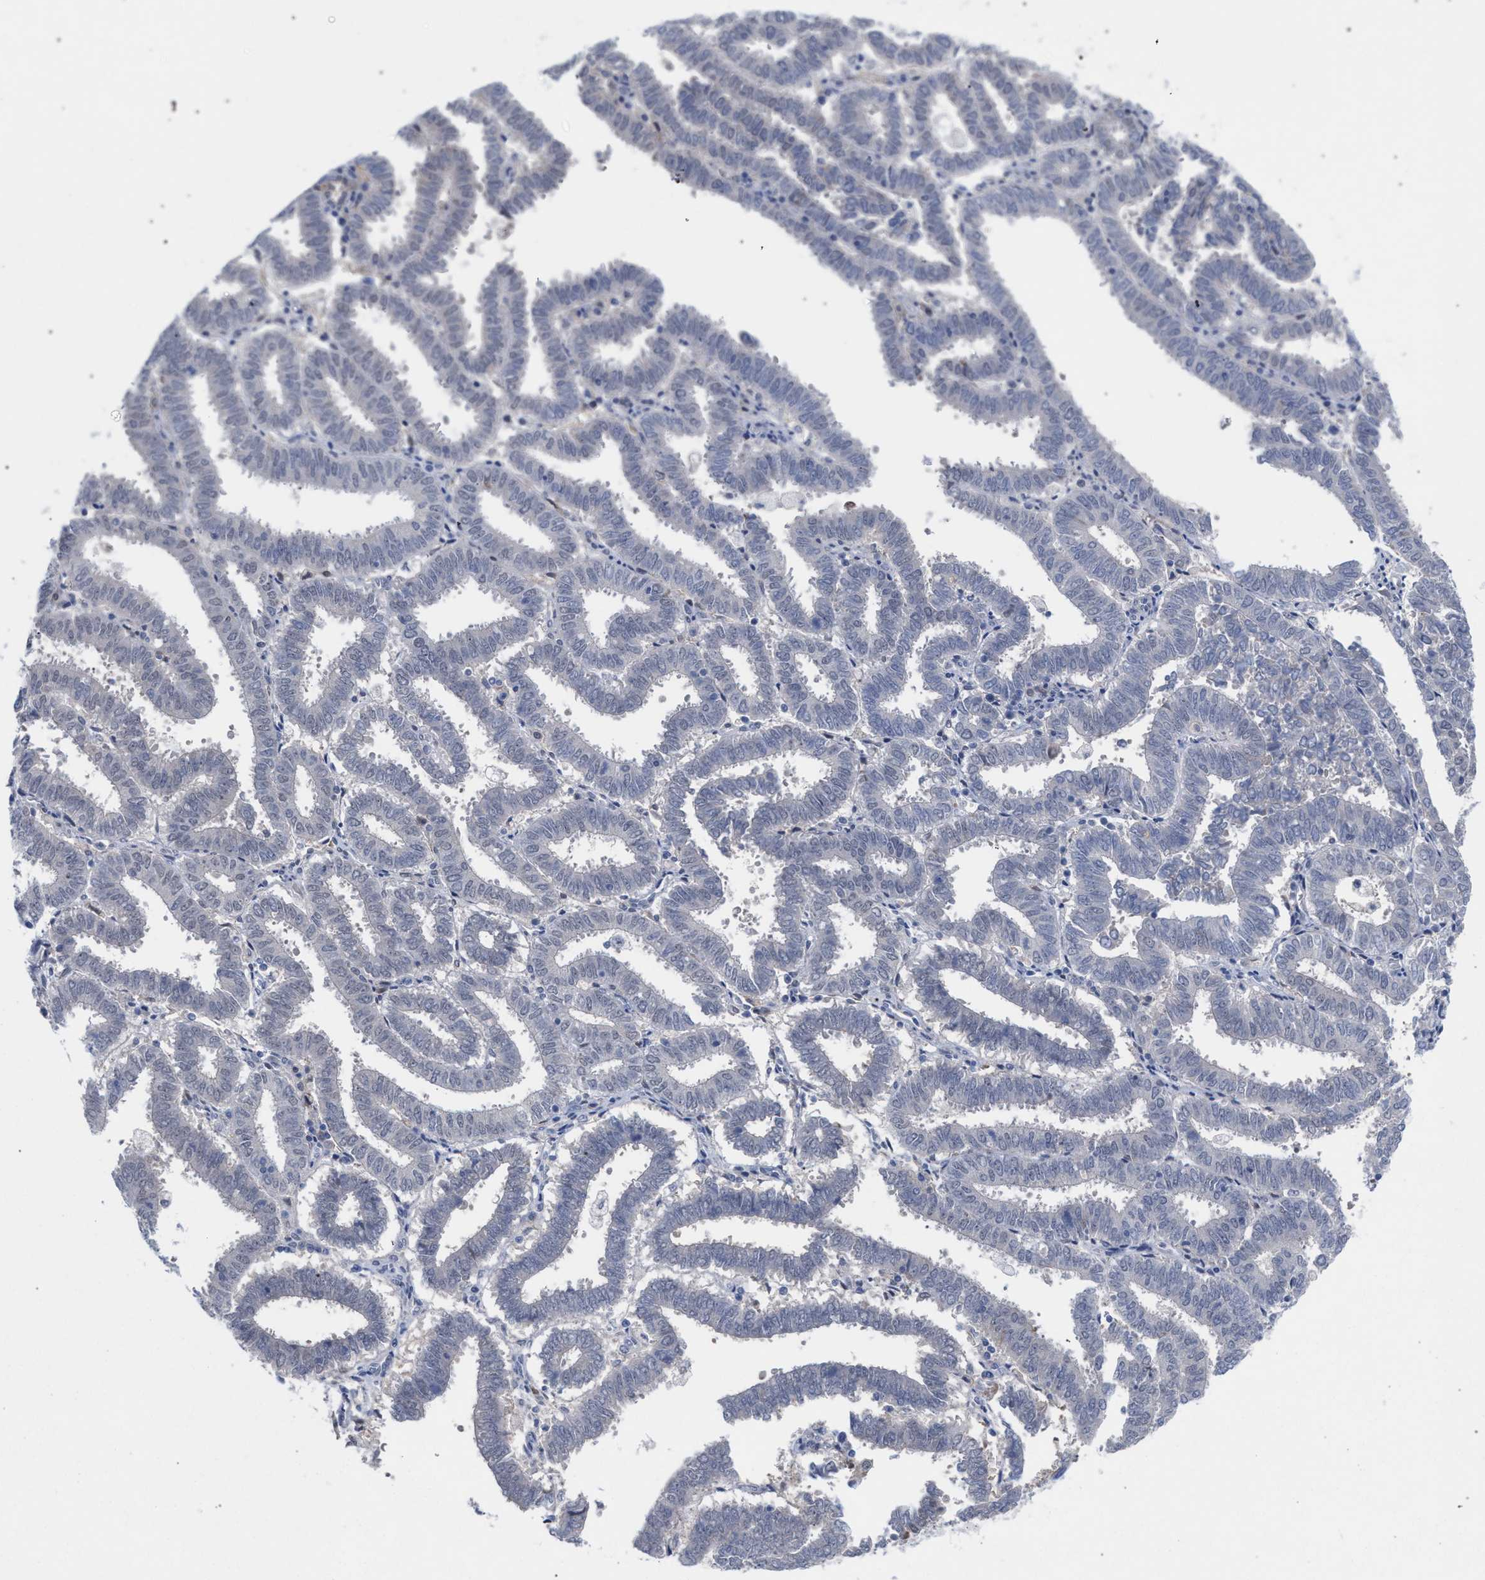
{"staining": {"intensity": "moderate", "quantity": "<25%", "location": "cytoplasmic/membranous"}, "tissue": "endometrial cancer", "cell_type": "Tumor cells", "image_type": "cancer", "snomed": [{"axis": "morphology", "description": "Adenocarcinoma, NOS"}, {"axis": "topography", "description": "Uterus"}], "caption": "An image of endometrial cancer (adenocarcinoma) stained for a protein shows moderate cytoplasmic/membranous brown staining in tumor cells.", "gene": "FHOD3", "patient": {"sex": "female", "age": 83}}